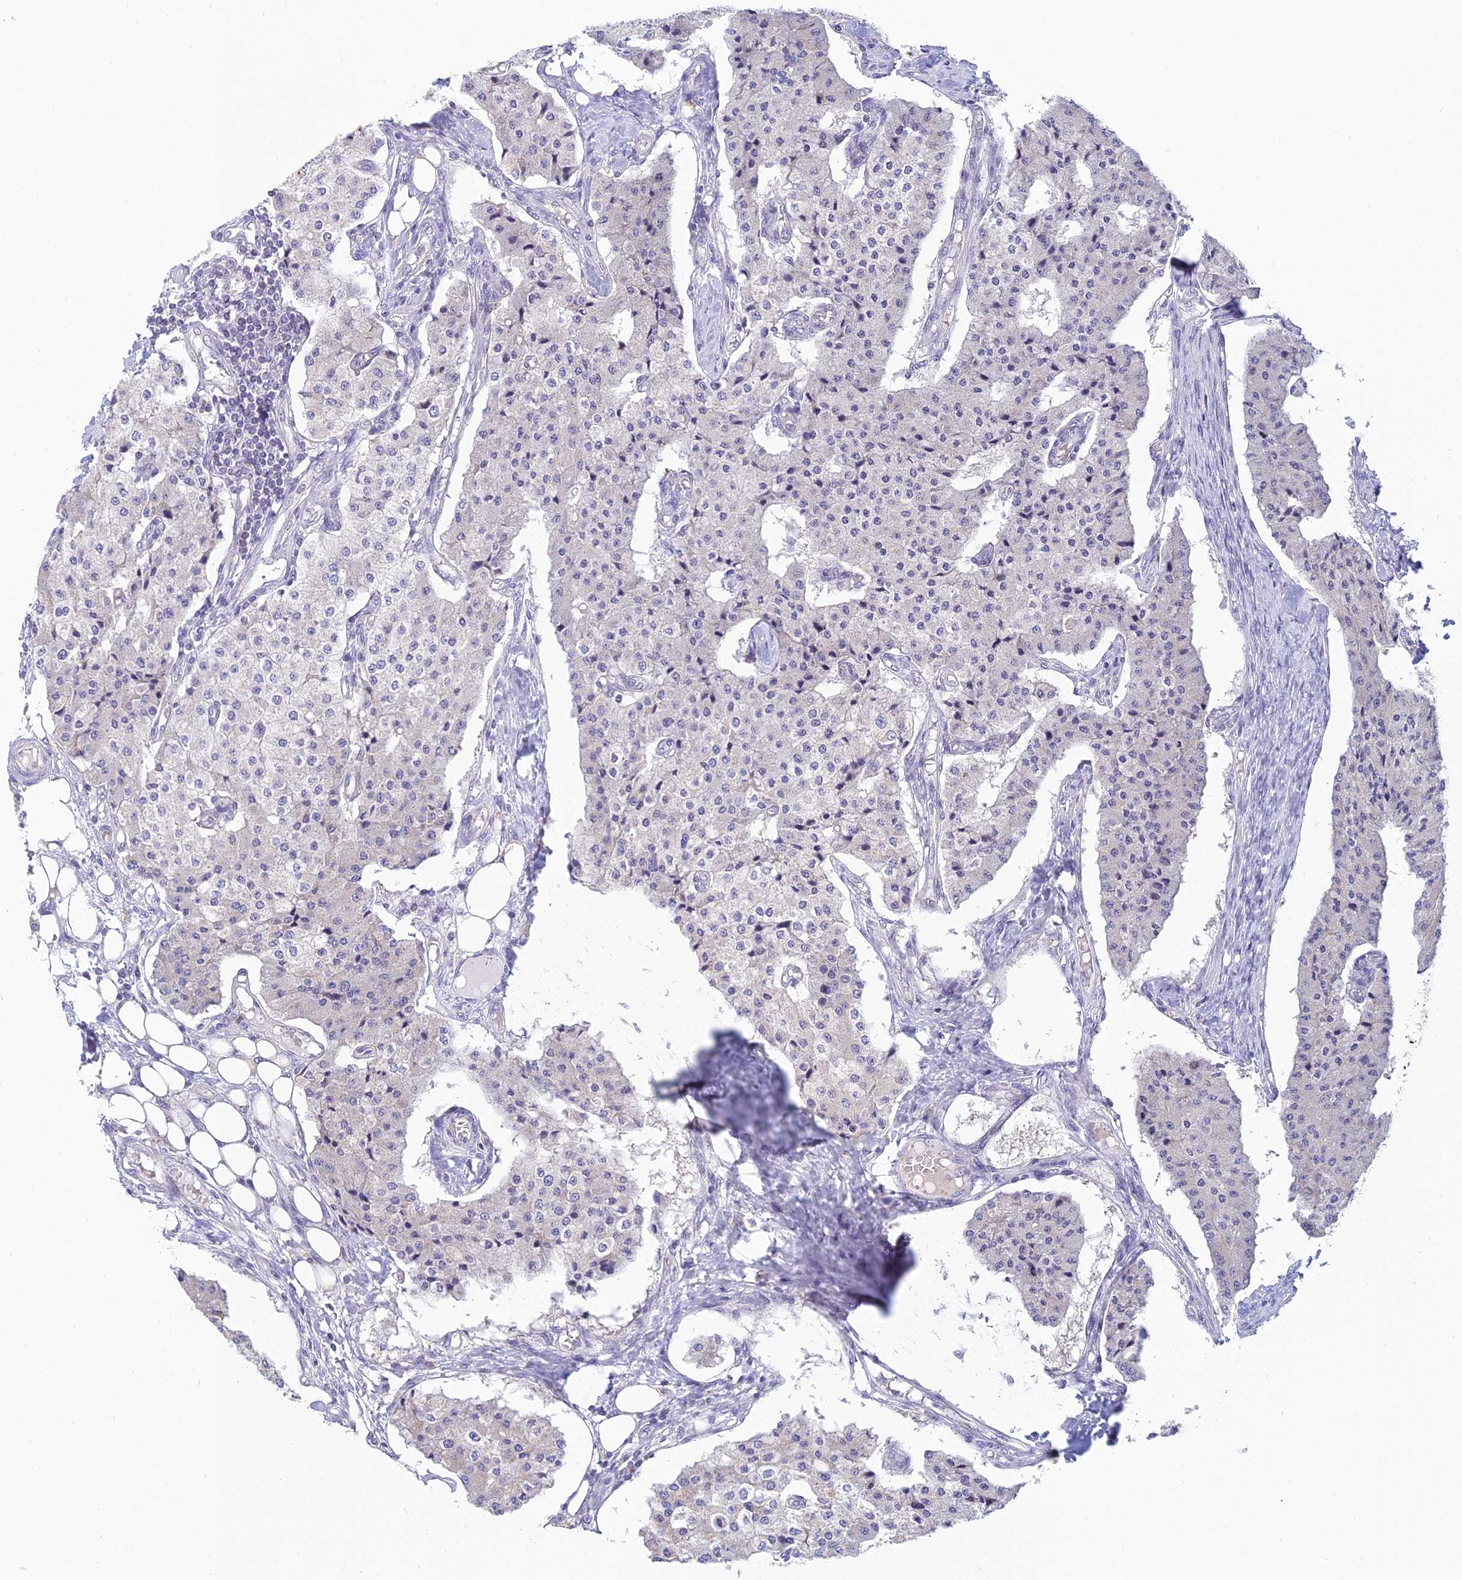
{"staining": {"intensity": "negative", "quantity": "none", "location": "none"}, "tissue": "carcinoid", "cell_type": "Tumor cells", "image_type": "cancer", "snomed": [{"axis": "morphology", "description": "Carcinoid, malignant, NOS"}, {"axis": "topography", "description": "Colon"}], "caption": "Photomicrograph shows no significant protein staining in tumor cells of carcinoid (malignant).", "gene": "CFAP206", "patient": {"sex": "female", "age": 52}}